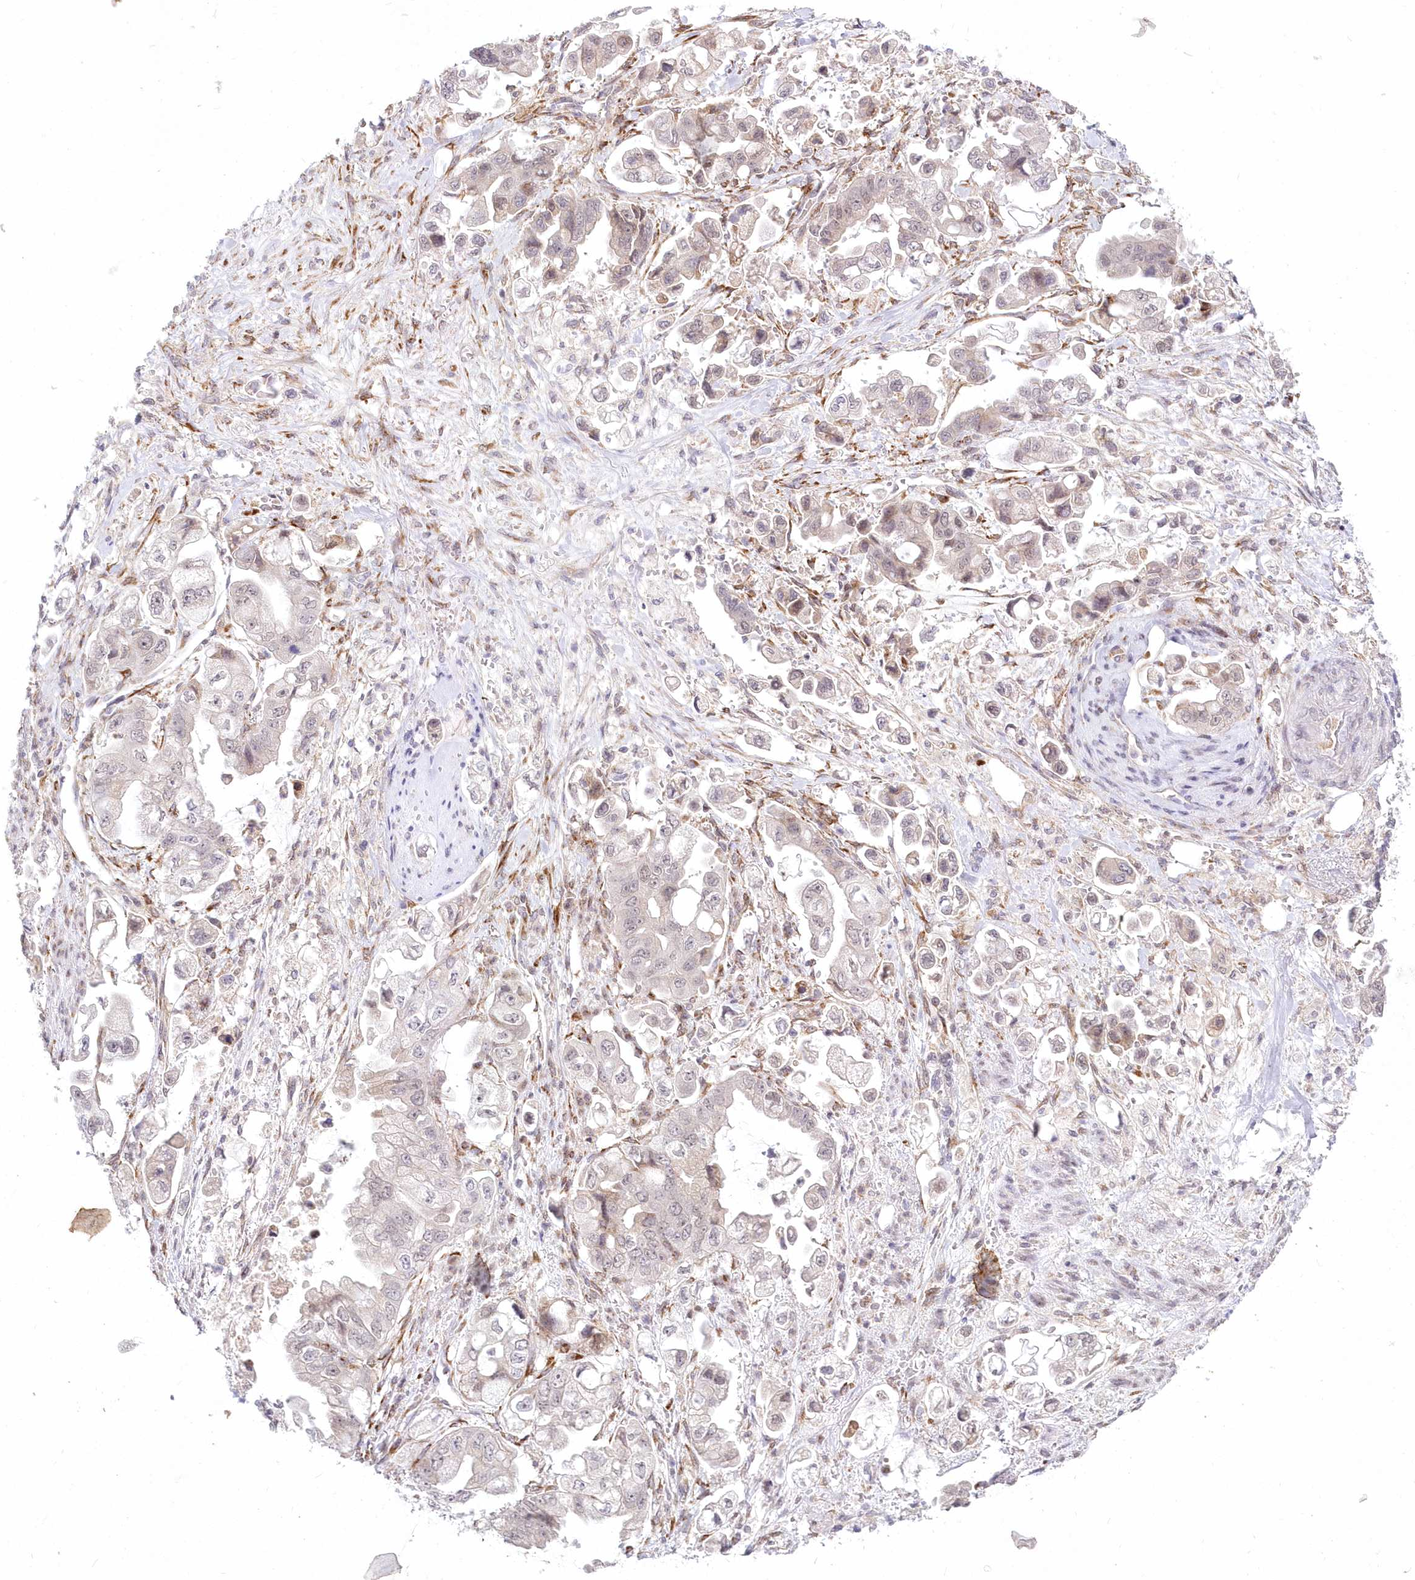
{"staining": {"intensity": "negative", "quantity": "none", "location": "none"}, "tissue": "stomach cancer", "cell_type": "Tumor cells", "image_type": "cancer", "snomed": [{"axis": "morphology", "description": "Adenocarcinoma, NOS"}, {"axis": "topography", "description": "Stomach"}], "caption": "Tumor cells show no significant staining in adenocarcinoma (stomach). (Brightfield microscopy of DAB (3,3'-diaminobenzidine) immunohistochemistry at high magnification).", "gene": "LDB1", "patient": {"sex": "male", "age": 62}}